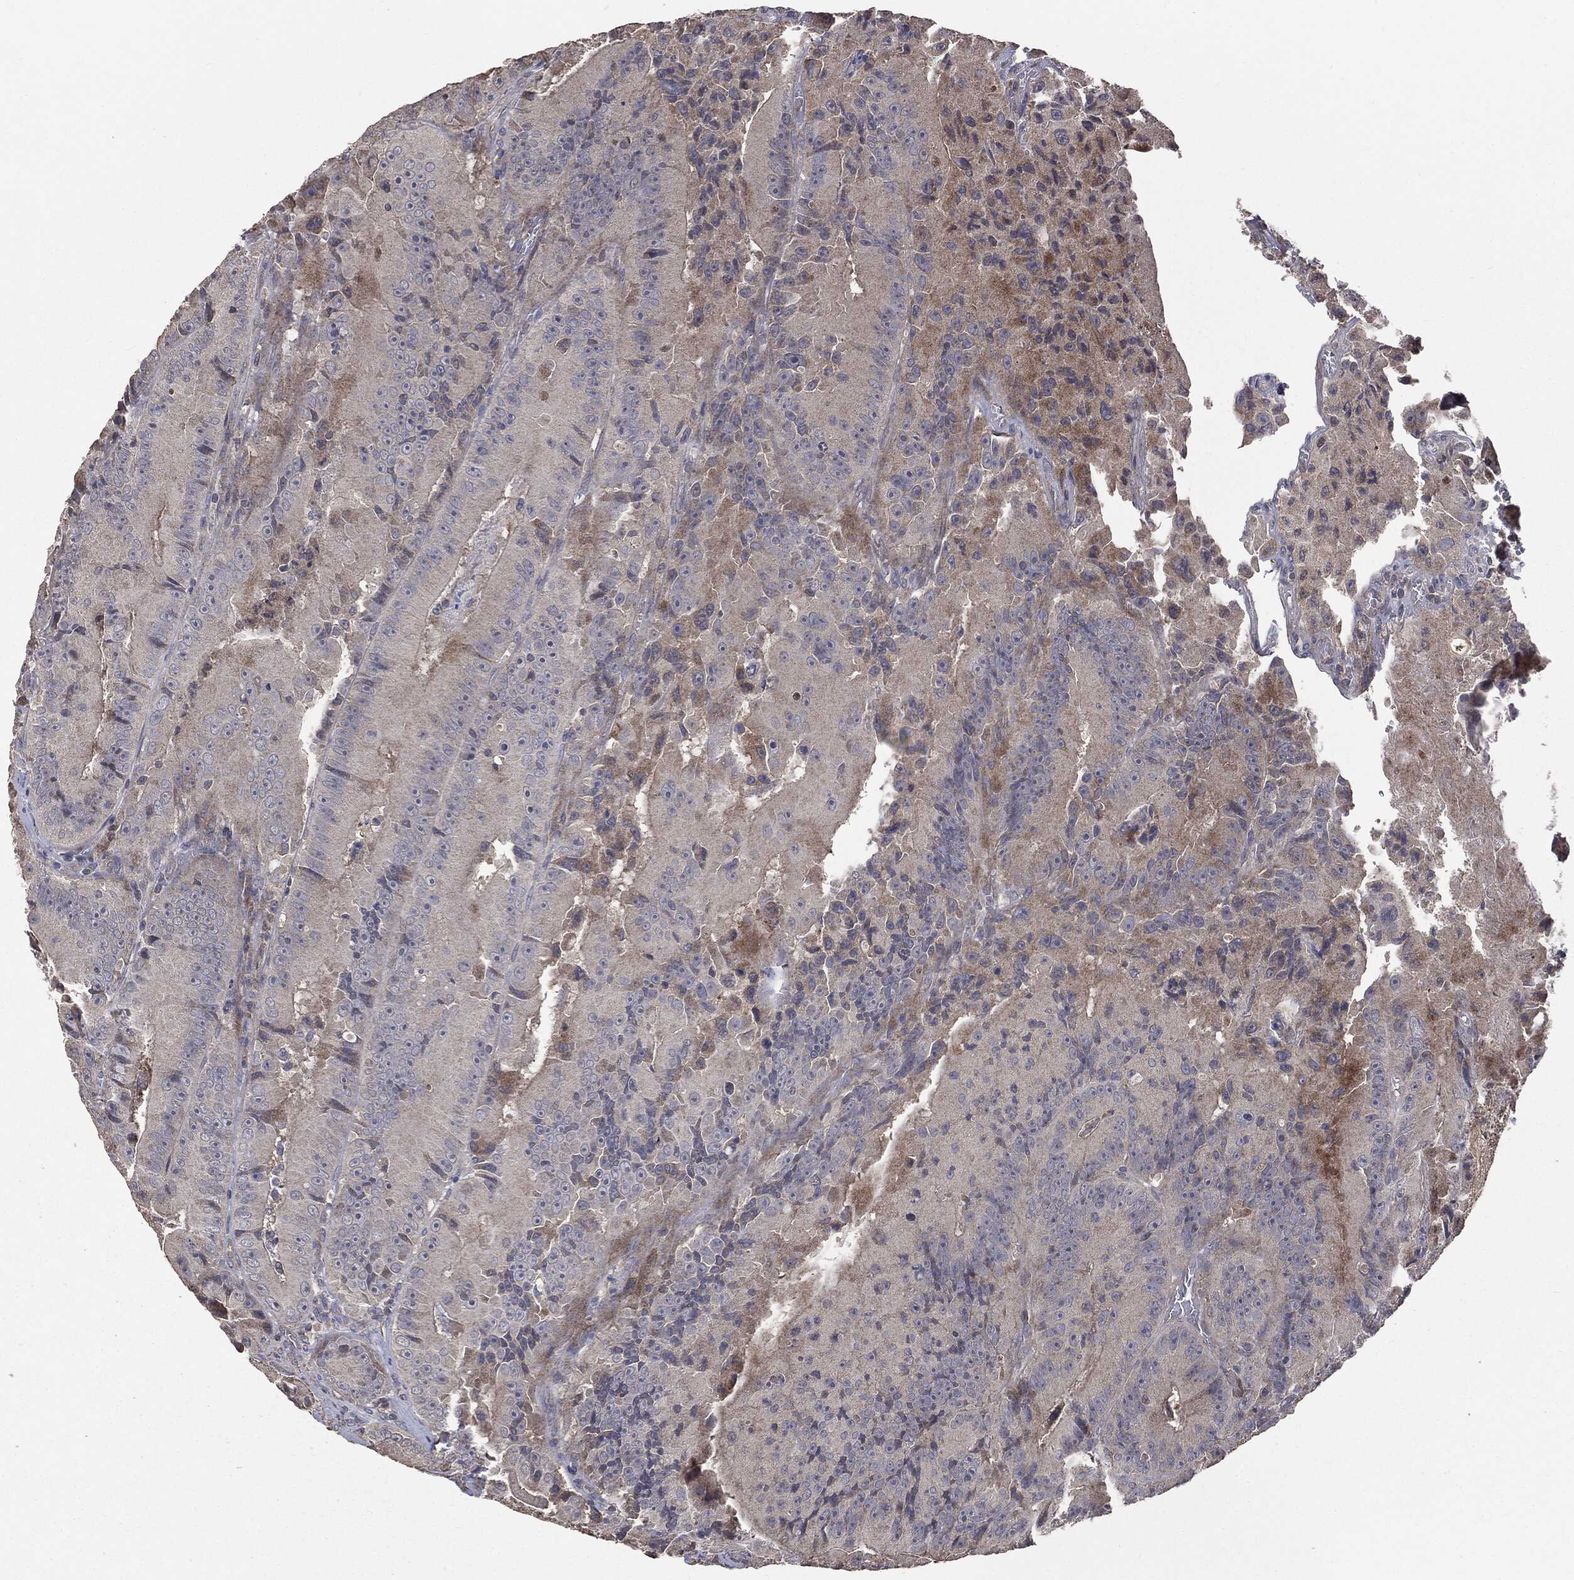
{"staining": {"intensity": "negative", "quantity": "none", "location": "none"}, "tissue": "colorectal cancer", "cell_type": "Tumor cells", "image_type": "cancer", "snomed": [{"axis": "morphology", "description": "Adenocarcinoma, NOS"}, {"axis": "topography", "description": "Colon"}], "caption": "This is a histopathology image of immunohistochemistry staining of colorectal adenocarcinoma, which shows no positivity in tumor cells.", "gene": "MTOR", "patient": {"sex": "female", "age": 86}}